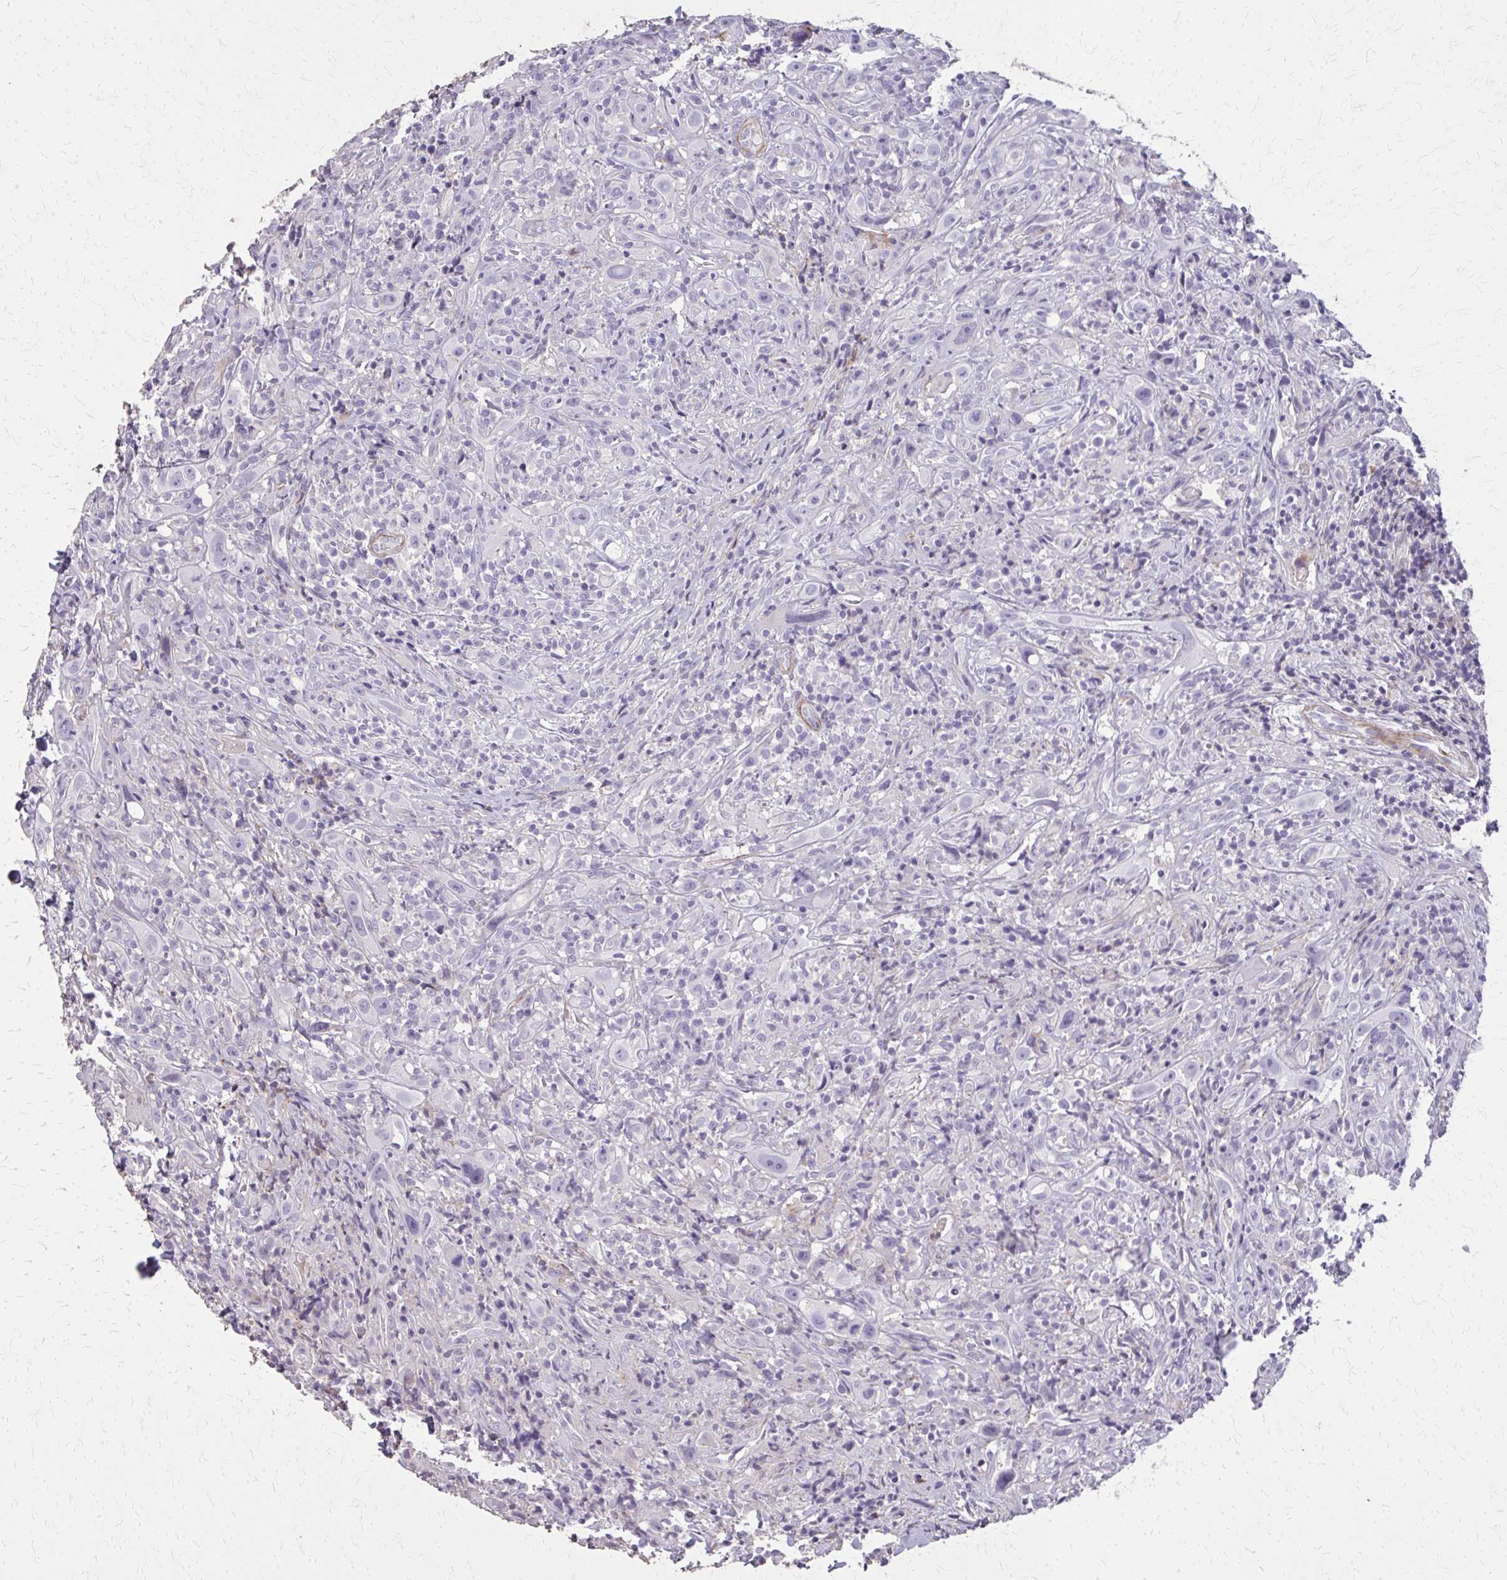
{"staining": {"intensity": "negative", "quantity": "none", "location": "none"}, "tissue": "head and neck cancer", "cell_type": "Tumor cells", "image_type": "cancer", "snomed": [{"axis": "morphology", "description": "Squamous cell carcinoma, NOS"}, {"axis": "topography", "description": "Head-Neck"}], "caption": "This is an IHC photomicrograph of human squamous cell carcinoma (head and neck). There is no positivity in tumor cells.", "gene": "TENM4", "patient": {"sex": "female", "age": 95}}